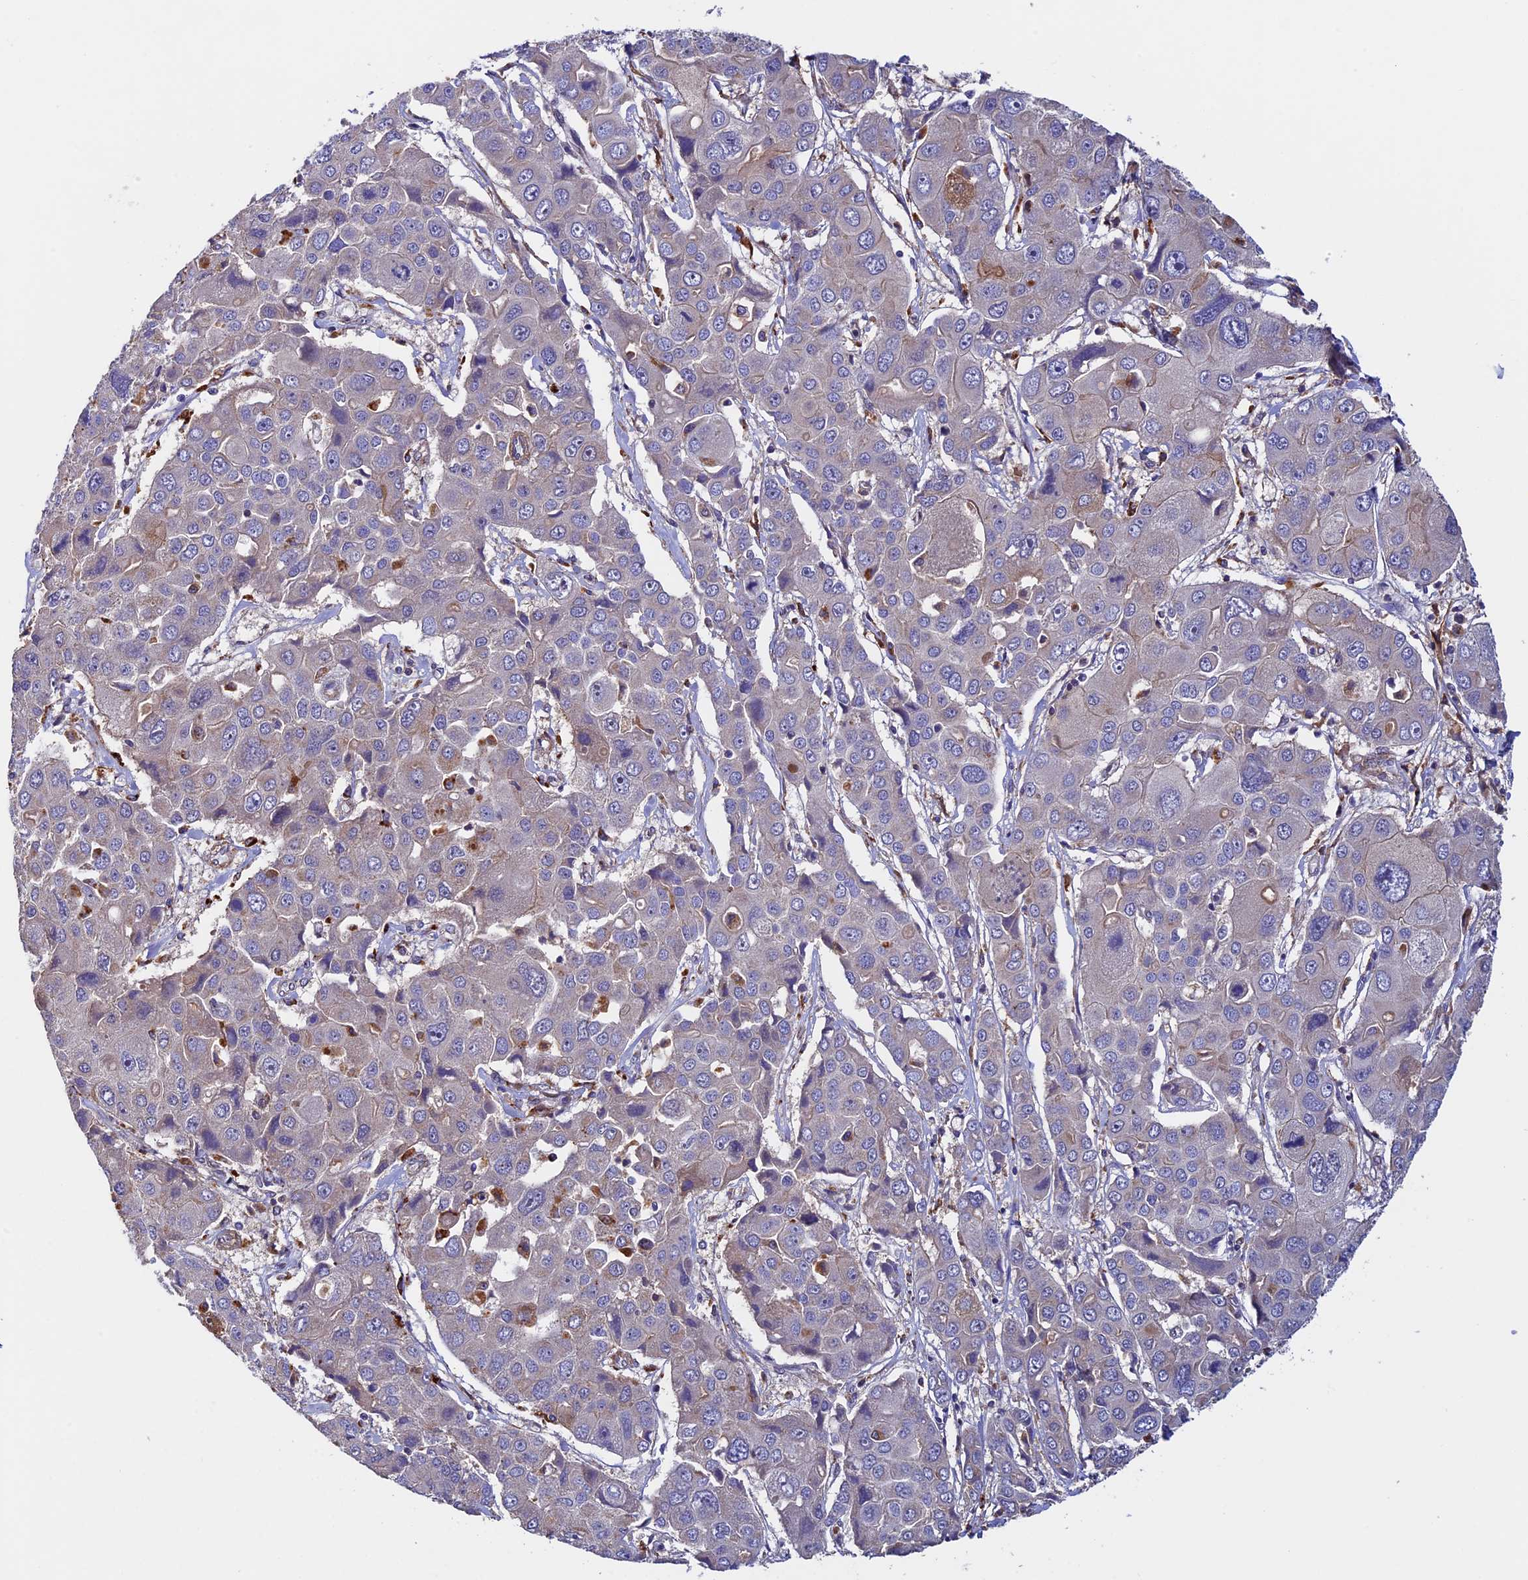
{"staining": {"intensity": "negative", "quantity": "none", "location": "none"}, "tissue": "liver cancer", "cell_type": "Tumor cells", "image_type": "cancer", "snomed": [{"axis": "morphology", "description": "Cholangiocarcinoma"}, {"axis": "topography", "description": "Liver"}], "caption": "Tumor cells are negative for protein expression in human liver cholangiocarcinoma. (Stains: DAB (3,3'-diaminobenzidine) immunohistochemistry with hematoxylin counter stain, Microscopy: brightfield microscopy at high magnification).", "gene": "SLC9A5", "patient": {"sex": "male", "age": 67}}